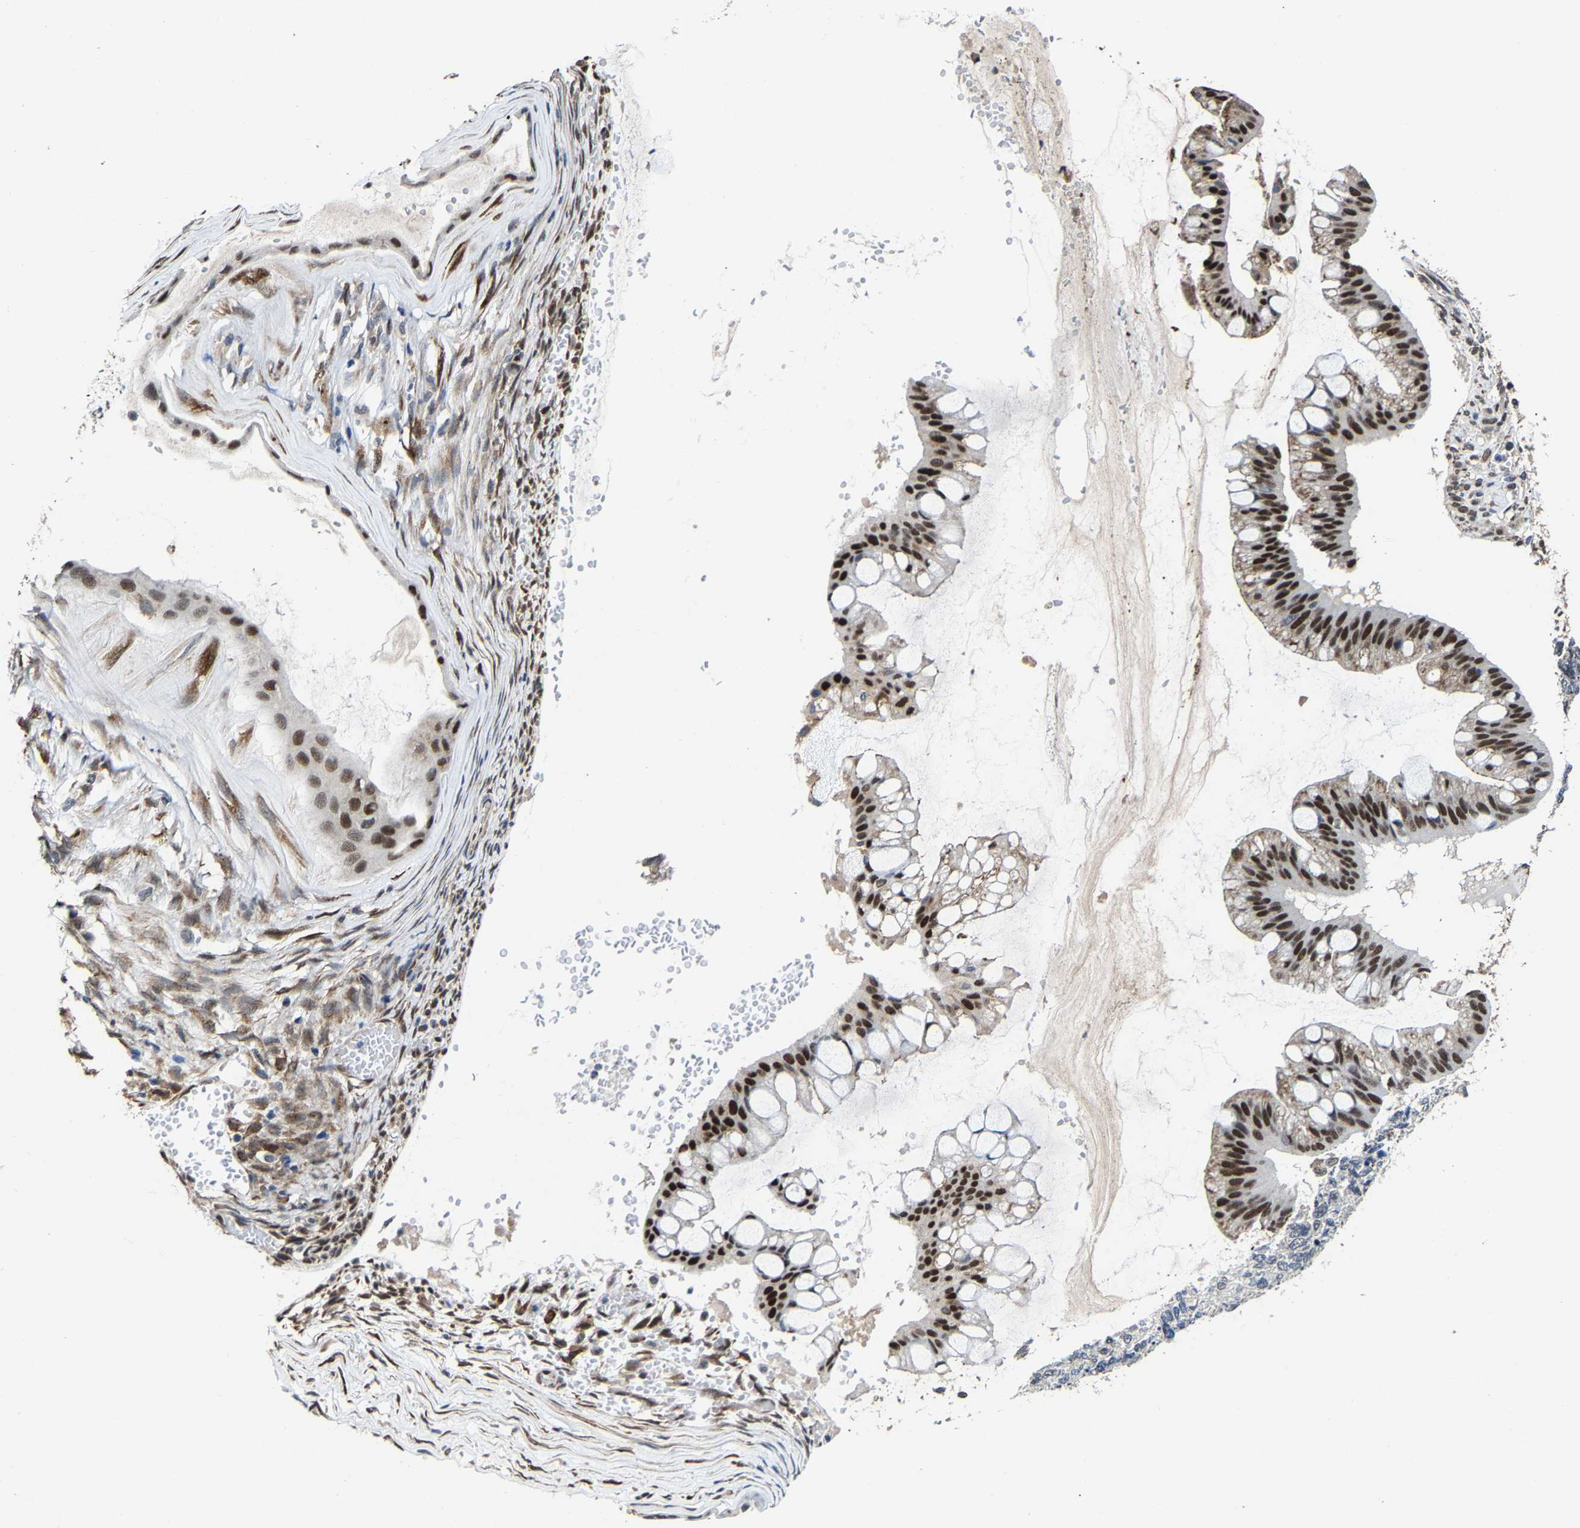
{"staining": {"intensity": "strong", "quantity": ">75%", "location": "nuclear"}, "tissue": "ovarian cancer", "cell_type": "Tumor cells", "image_type": "cancer", "snomed": [{"axis": "morphology", "description": "Cystadenocarcinoma, mucinous, NOS"}, {"axis": "topography", "description": "Ovary"}], "caption": "Ovarian cancer stained with immunohistochemistry demonstrates strong nuclear positivity in about >75% of tumor cells.", "gene": "METTL1", "patient": {"sex": "female", "age": 73}}